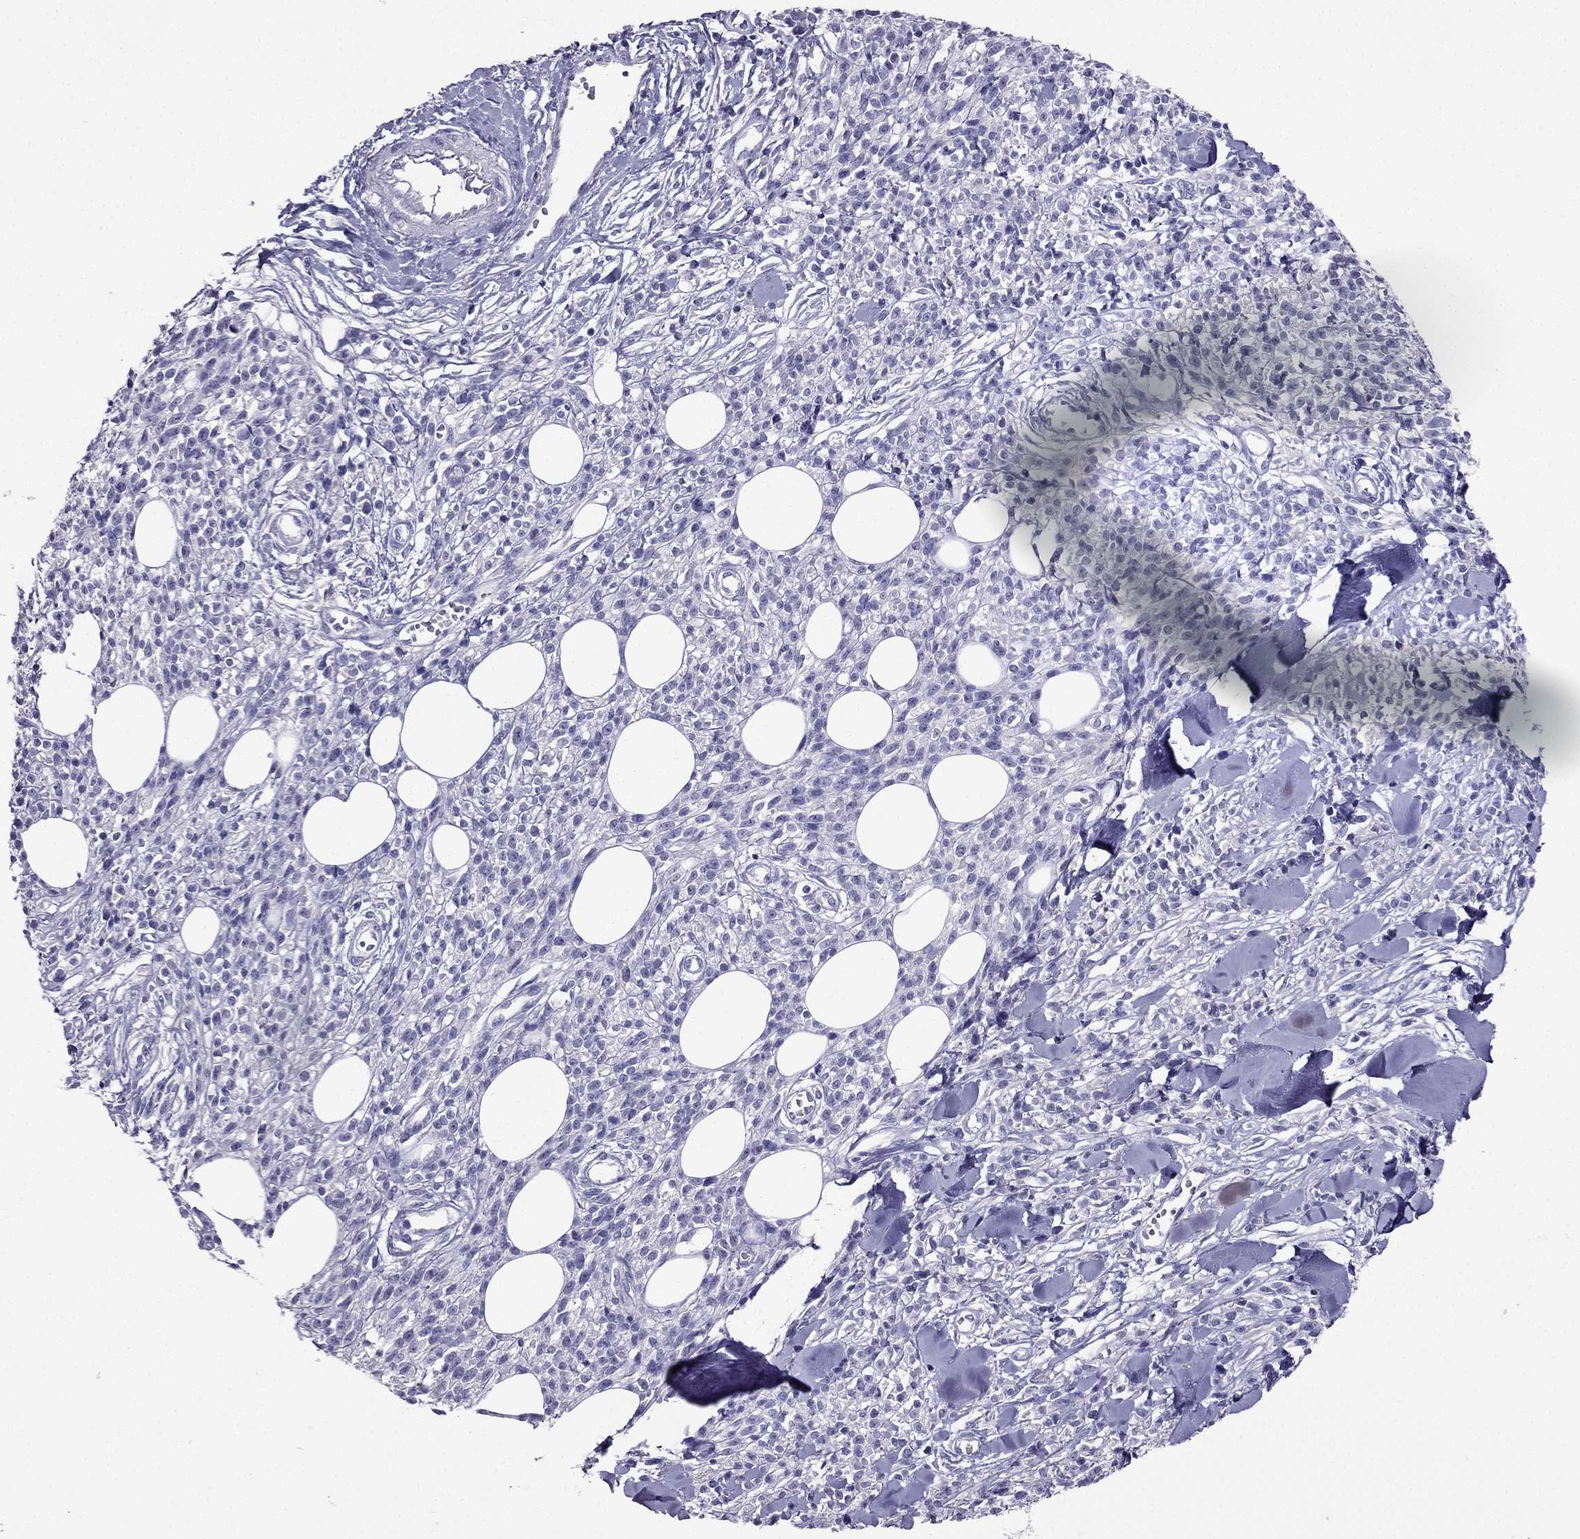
{"staining": {"intensity": "negative", "quantity": "none", "location": "none"}, "tissue": "melanoma", "cell_type": "Tumor cells", "image_type": "cancer", "snomed": [{"axis": "morphology", "description": "Malignant melanoma, NOS"}, {"axis": "topography", "description": "Skin"}, {"axis": "topography", "description": "Skin of trunk"}], "caption": "IHC of melanoma shows no staining in tumor cells.", "gene": "ZNF541", "patient": {"sex": "male", "age": 74}}